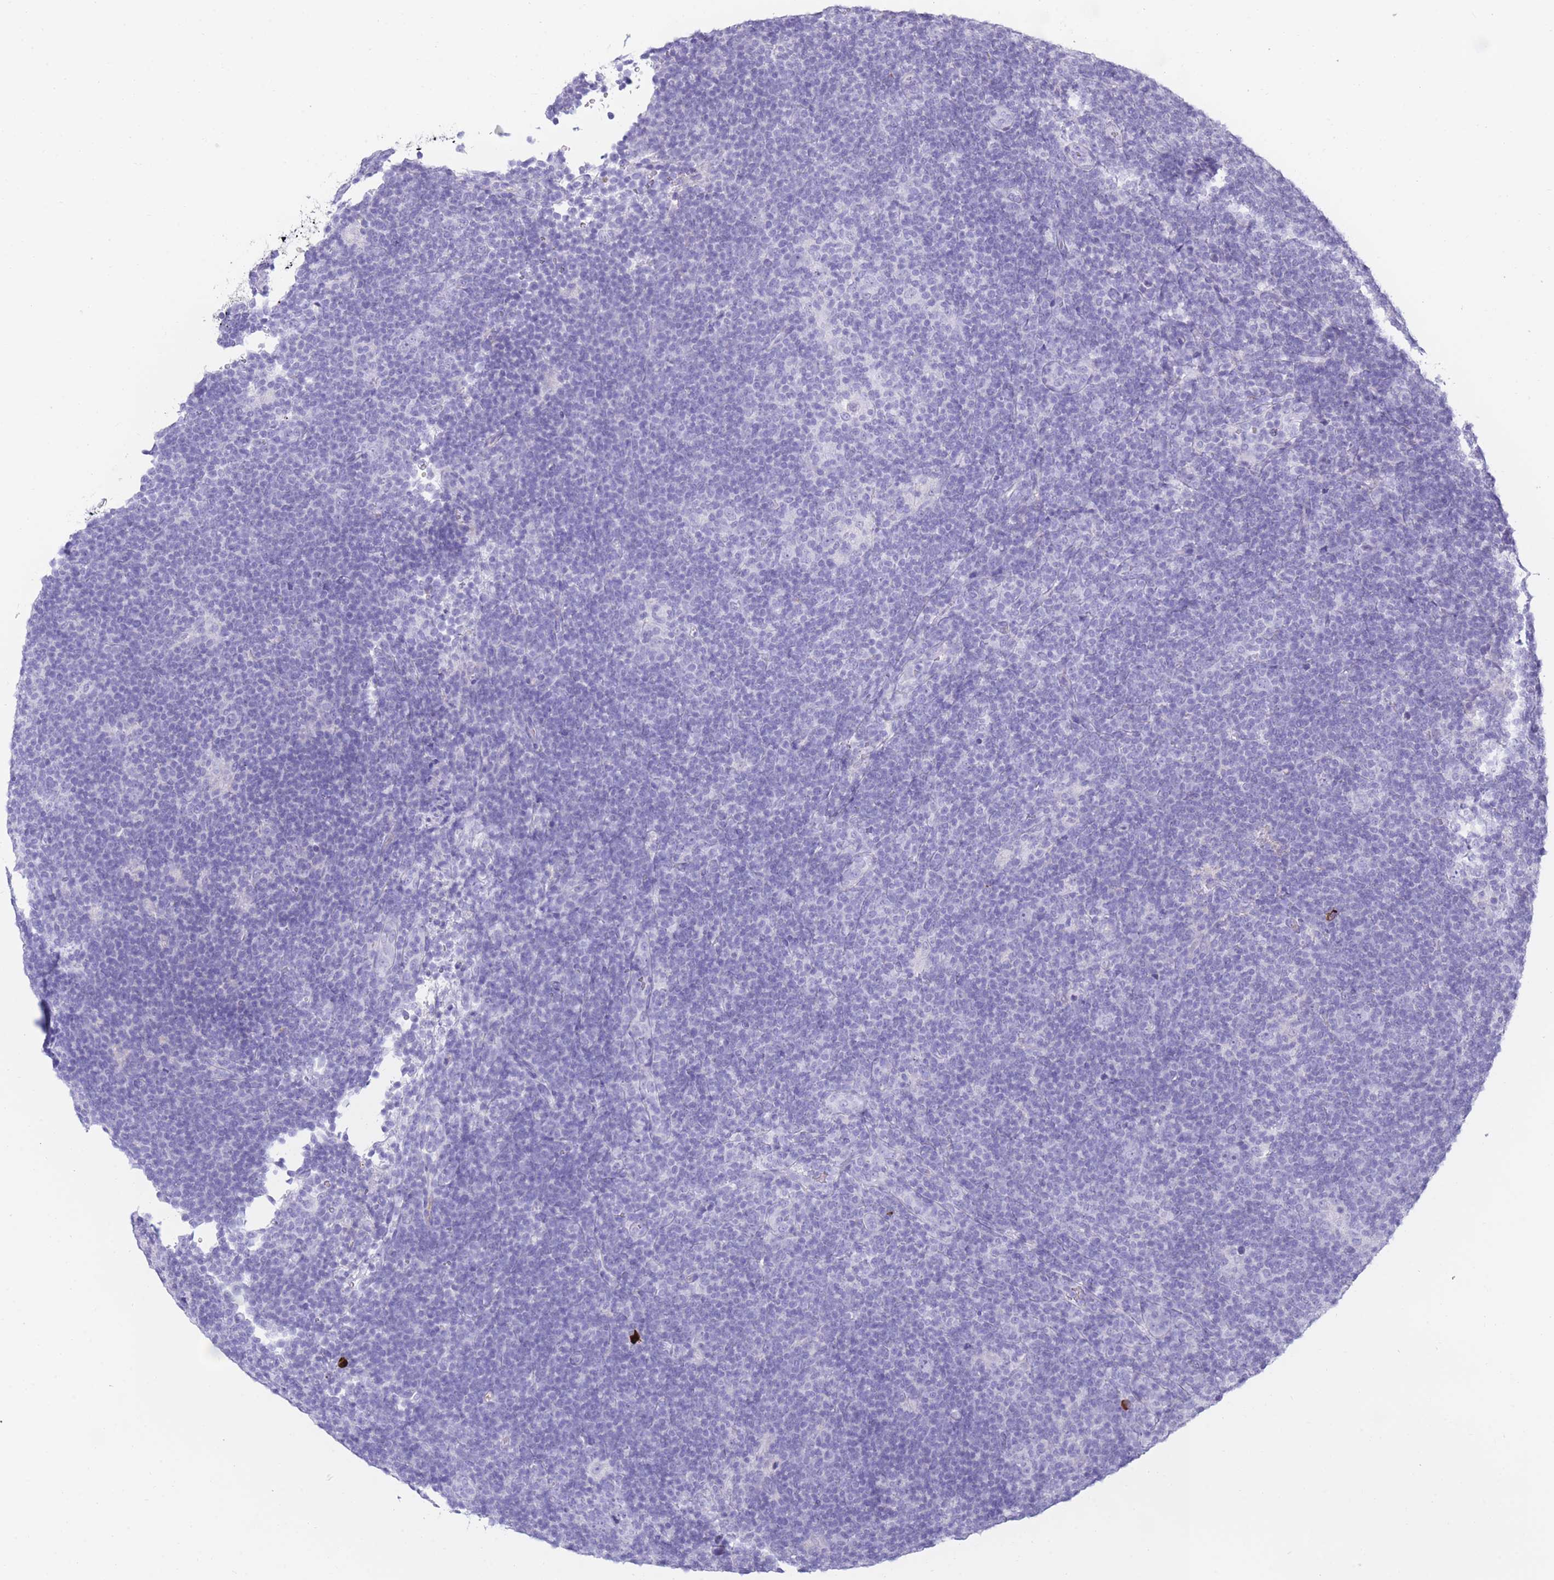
{"staining": {"intensity": "negative", "quantity": "none", "location": "none"}, "tissue": "lymphoma", "cell_type": "Tumor cells", "image_type": "cancer", "snomed": [{"axis": "morphology", "description": "Hodgkin's disease, NOS"}, {"axis": "topography", "description": "Lymph node"}], "caption": "The micrograph reveals no staining of tumor cells in Hodgkin's disease.", "gene": "TNFSF11", "patient": {"sex": "female", "age": 57}}